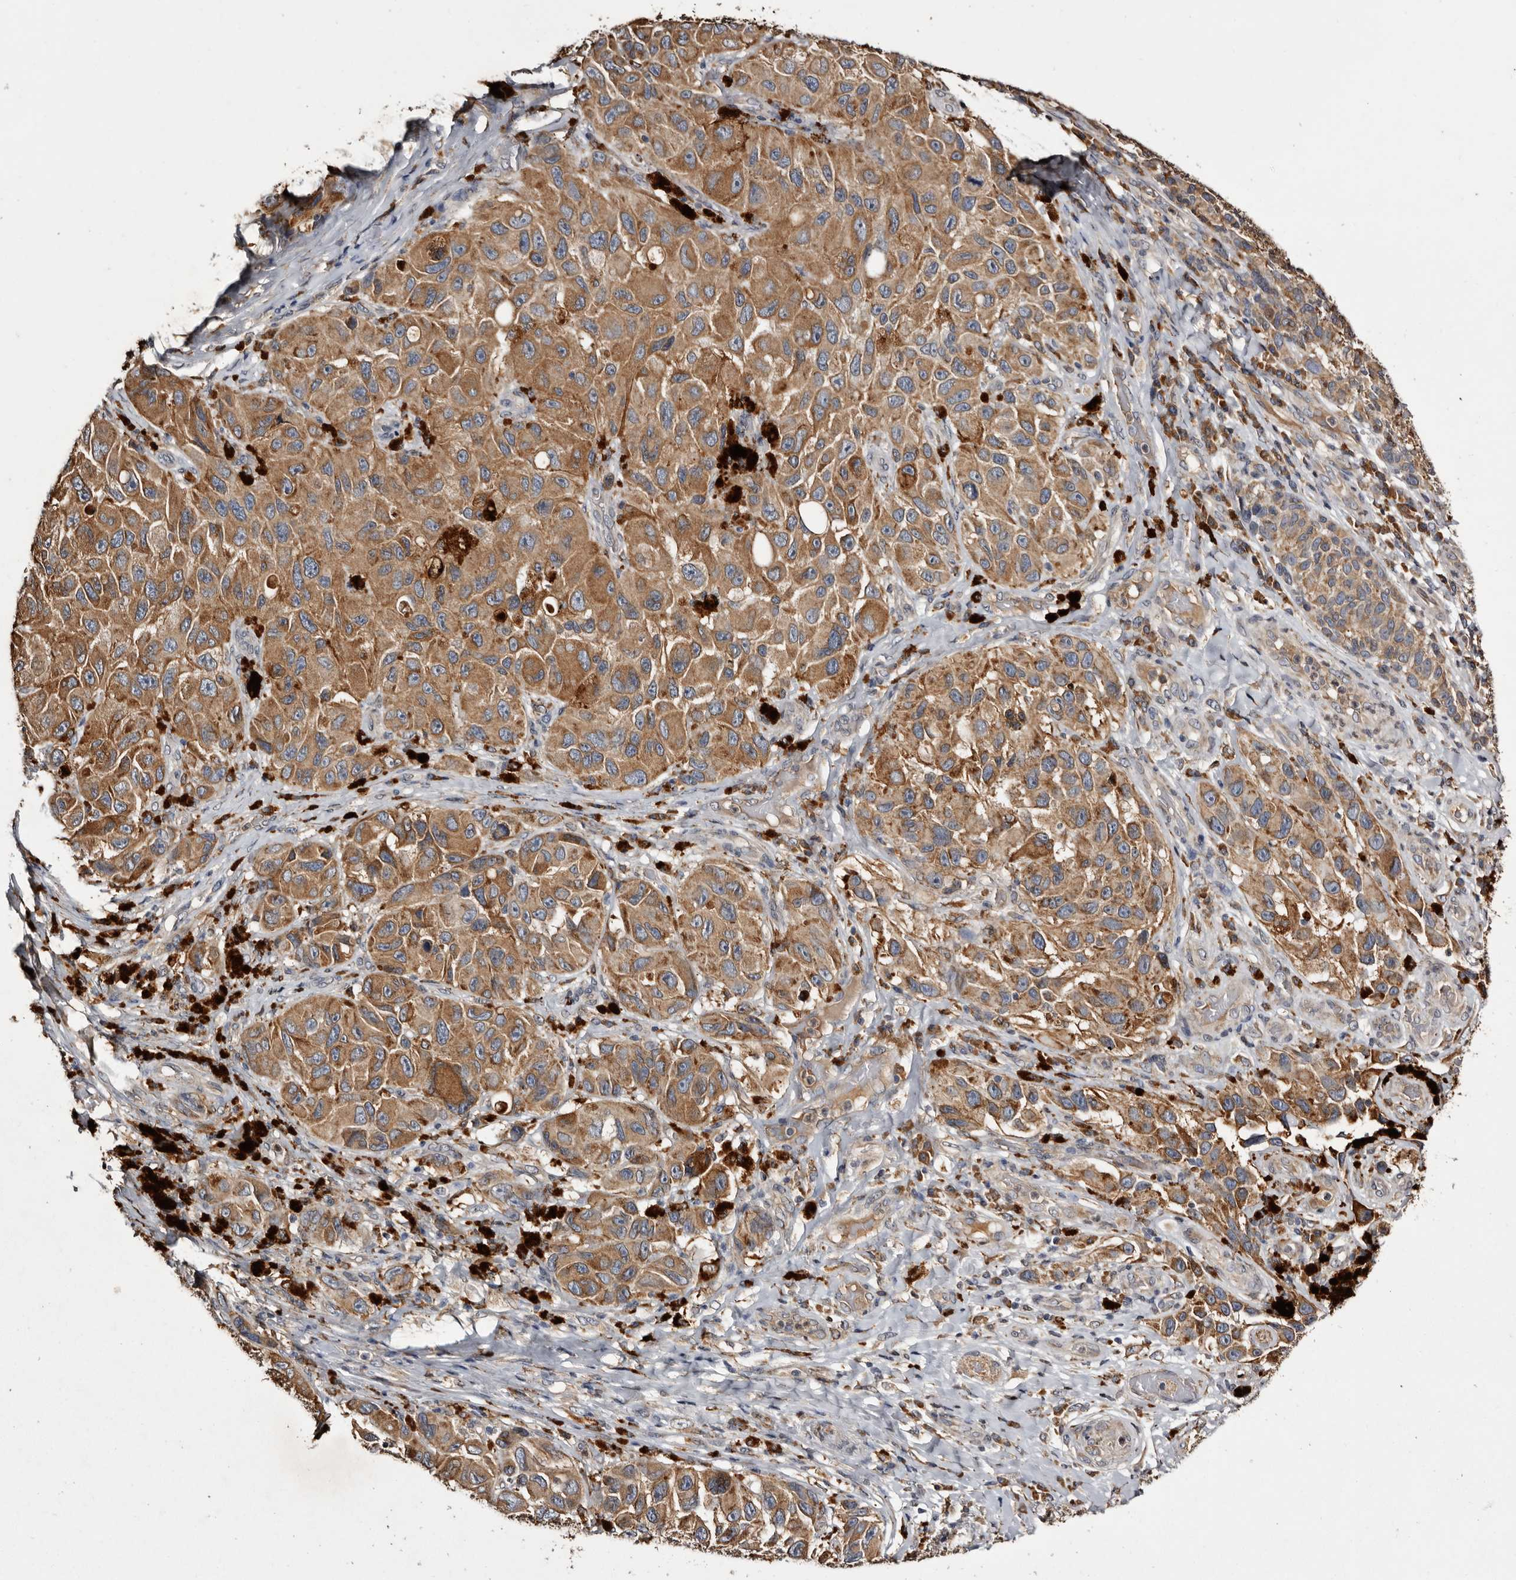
{"staining": {"intensity": "moderate", "quantity": ">75%", "location": "cytoplasmic/membranous"}, "tissue": "melanoma", "cell_type": "Tumor cells", "image_type": "cancer", "snomed": [{"axis": "morphology", "description": "Malignant melanoma, NOS"}, {"axis": "topography", "description": "Skin"}], "caption": "Tumor cells exhibit medium levels of moderate cytoplasmic/membranous positivity in approximately >75% of cells in malignant melanoma.", "gene": "INKA2", "patient": {"sex": "female", "age": 73}}